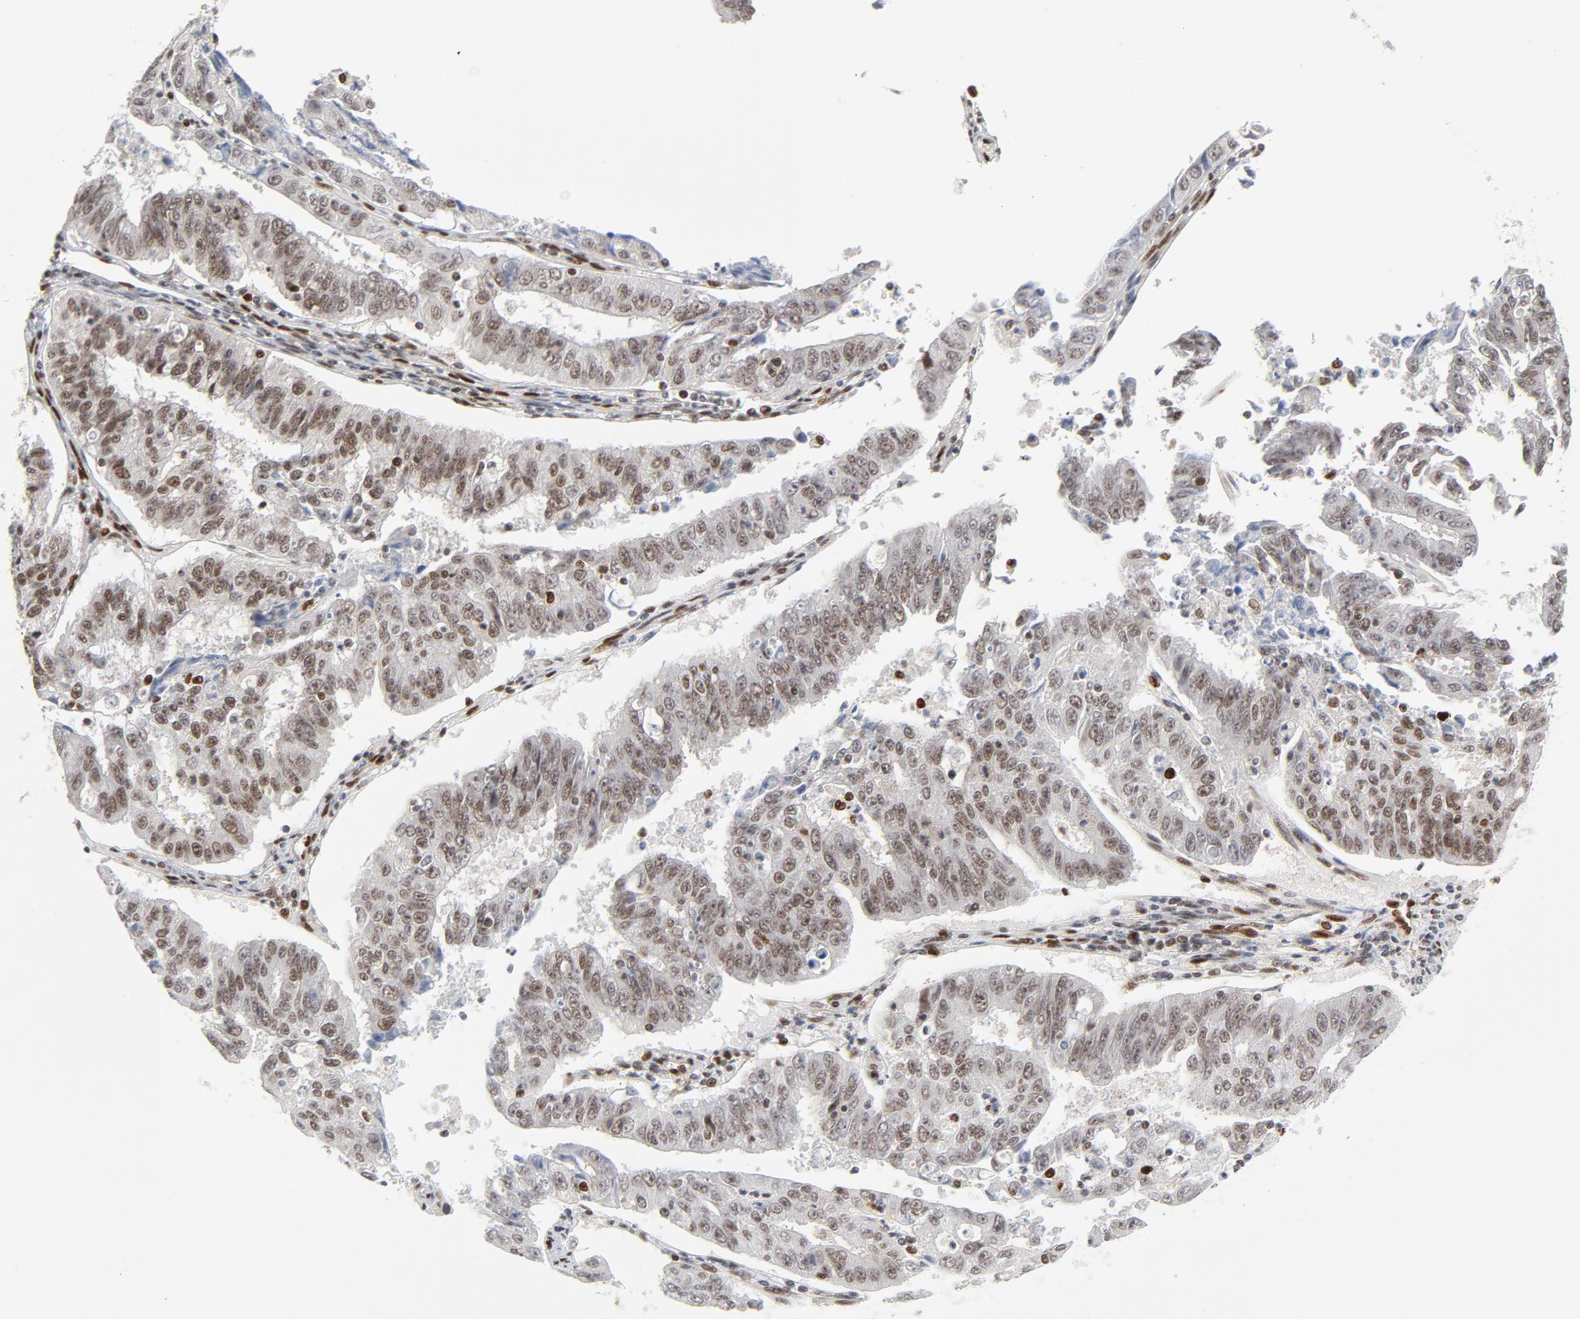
{"staining": {"intensity": "weak", "quantity": ">75%", "location": "nuclear"}, "tissue": "endometrial cancer", "cell_type": "Tumor cells", "image_type": "cancer", "snomed": [{"axis": "morphology", "description": "Adenocarcinoma, NOS"}, {"axis": "topography", "description": "Endometrium"}], "caption": "The image demonstrates a brown stain indicating the presence of a protein in the nuclear of tumor cells in endometrial cancer. (Brightfield microscopy of DAB IHC at high magnification).", "gene": "MEF2A", "patient": {"sex": "female", "age": 42}}